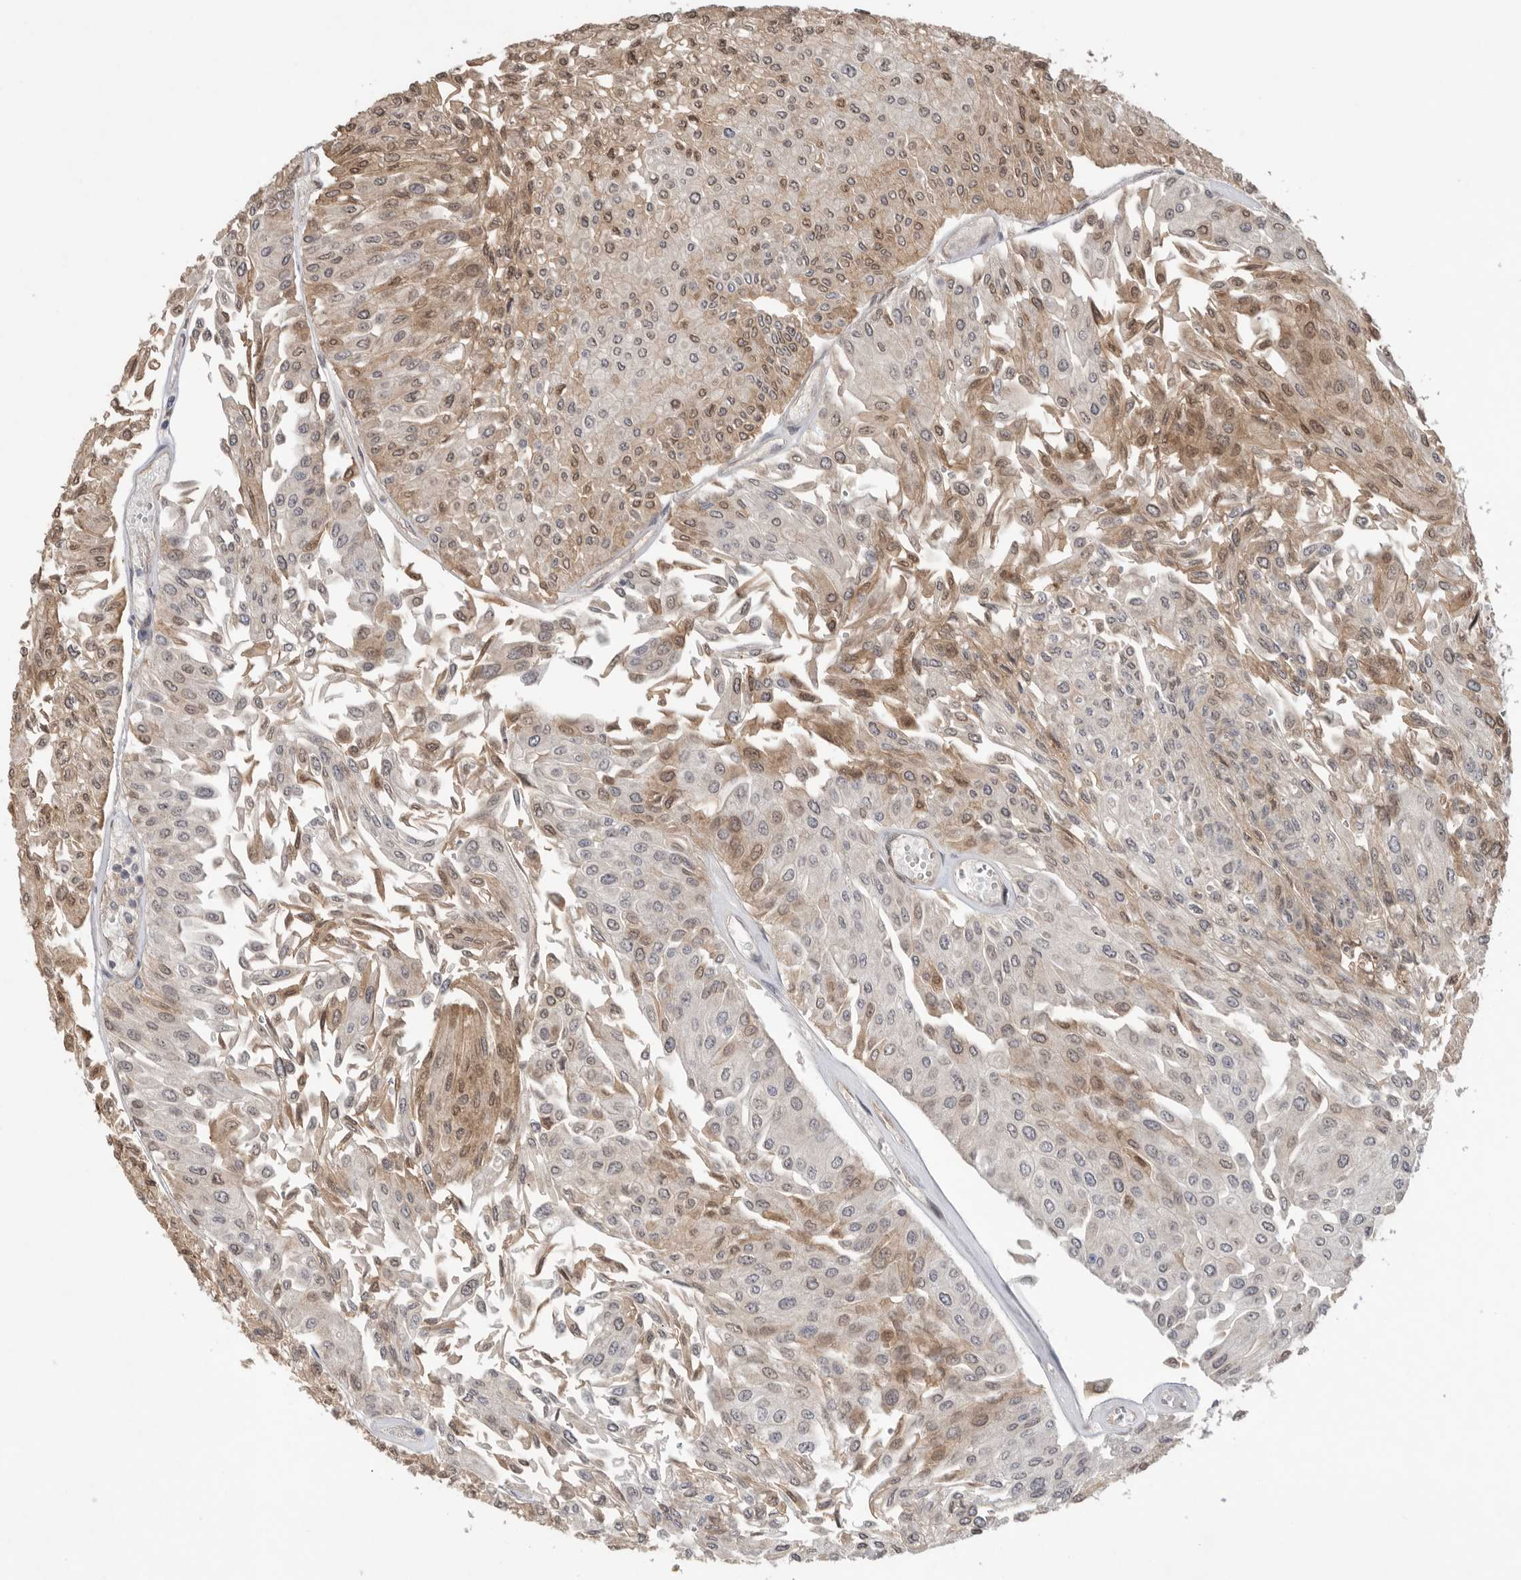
{"staining": {"intensity": "moderate", "quantity": ">75%", "location": "cytoplasmic/membranous,nuclear"}, "tissue": "urothelial cancer", "cell_type": "Tumor cells", "image_type": "cancer", "snomed": [{"axis": "morphology", "description": "Urothelial carcinoma, Low grade"}, {"axis": "topography", "description": "Urinary bladder"}], "caption": "Protein analysis of urothelial cancer tissue displays moderate cytoplasmic/membranous and nuclear expression in approximately >75% of tumor cells. Nuclei are stained in blue.", "gene": "LEMD3", "patient": {"sex": "male", "age": 67}}